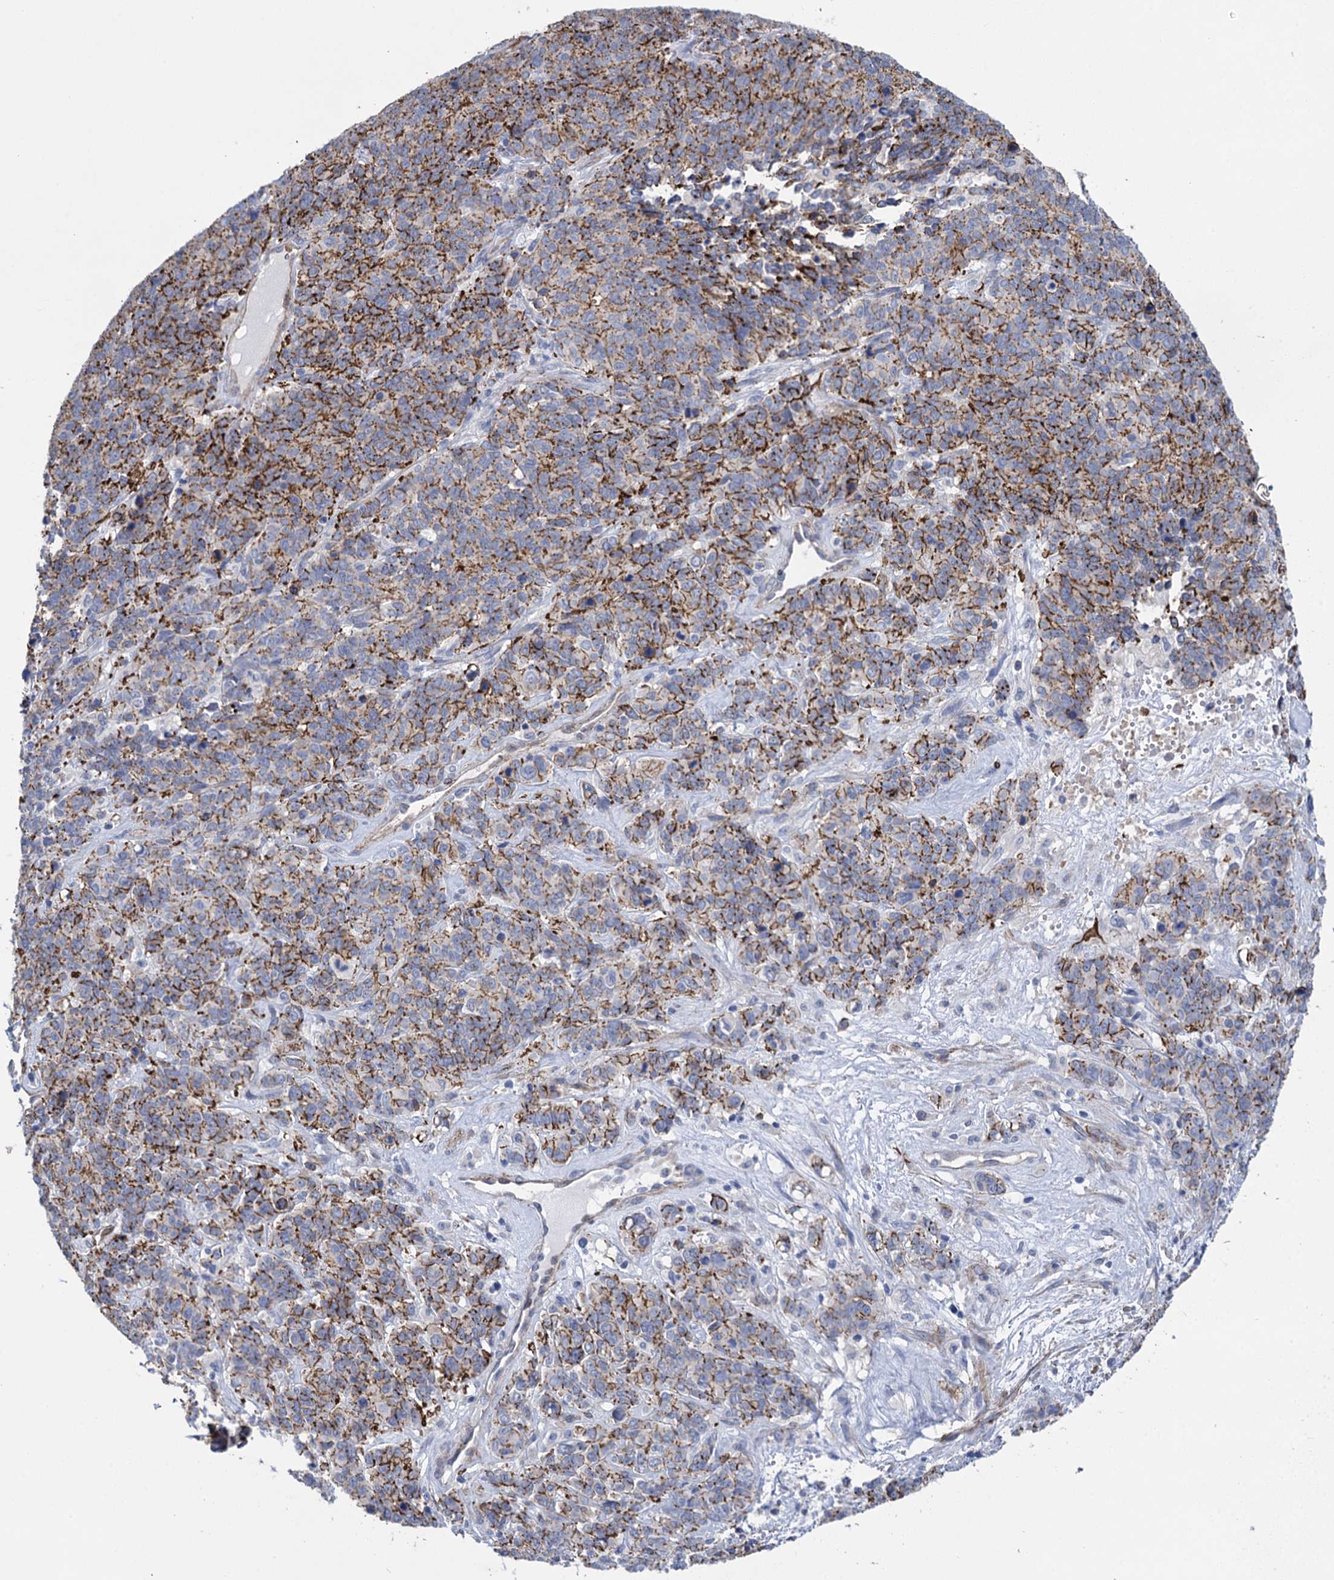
{"staining": {"intensity": "moderate", "quantity": ">75%", "location": "cytoplasmic/membranous"}, "tissue": "cervical cancer", "cell_type": "Tumor cells", "image_type": "cancer", "snomed": [{"axis": "morphology", "description": "Squamous cell carcinoma, NOS"}, {"axis": "topography", "description": "Cervix"}], "caption": "Immunohistochemistry (DAB (3,3'-diaminobenzidine)) staining of human cervical squamous cell carcinoma exhibits moderate cytoplasmic/membranous protein staining in approximately >75% of tumor cells.", "gene": "SNCG", "patient": {"sex": "female", "age": 60}}